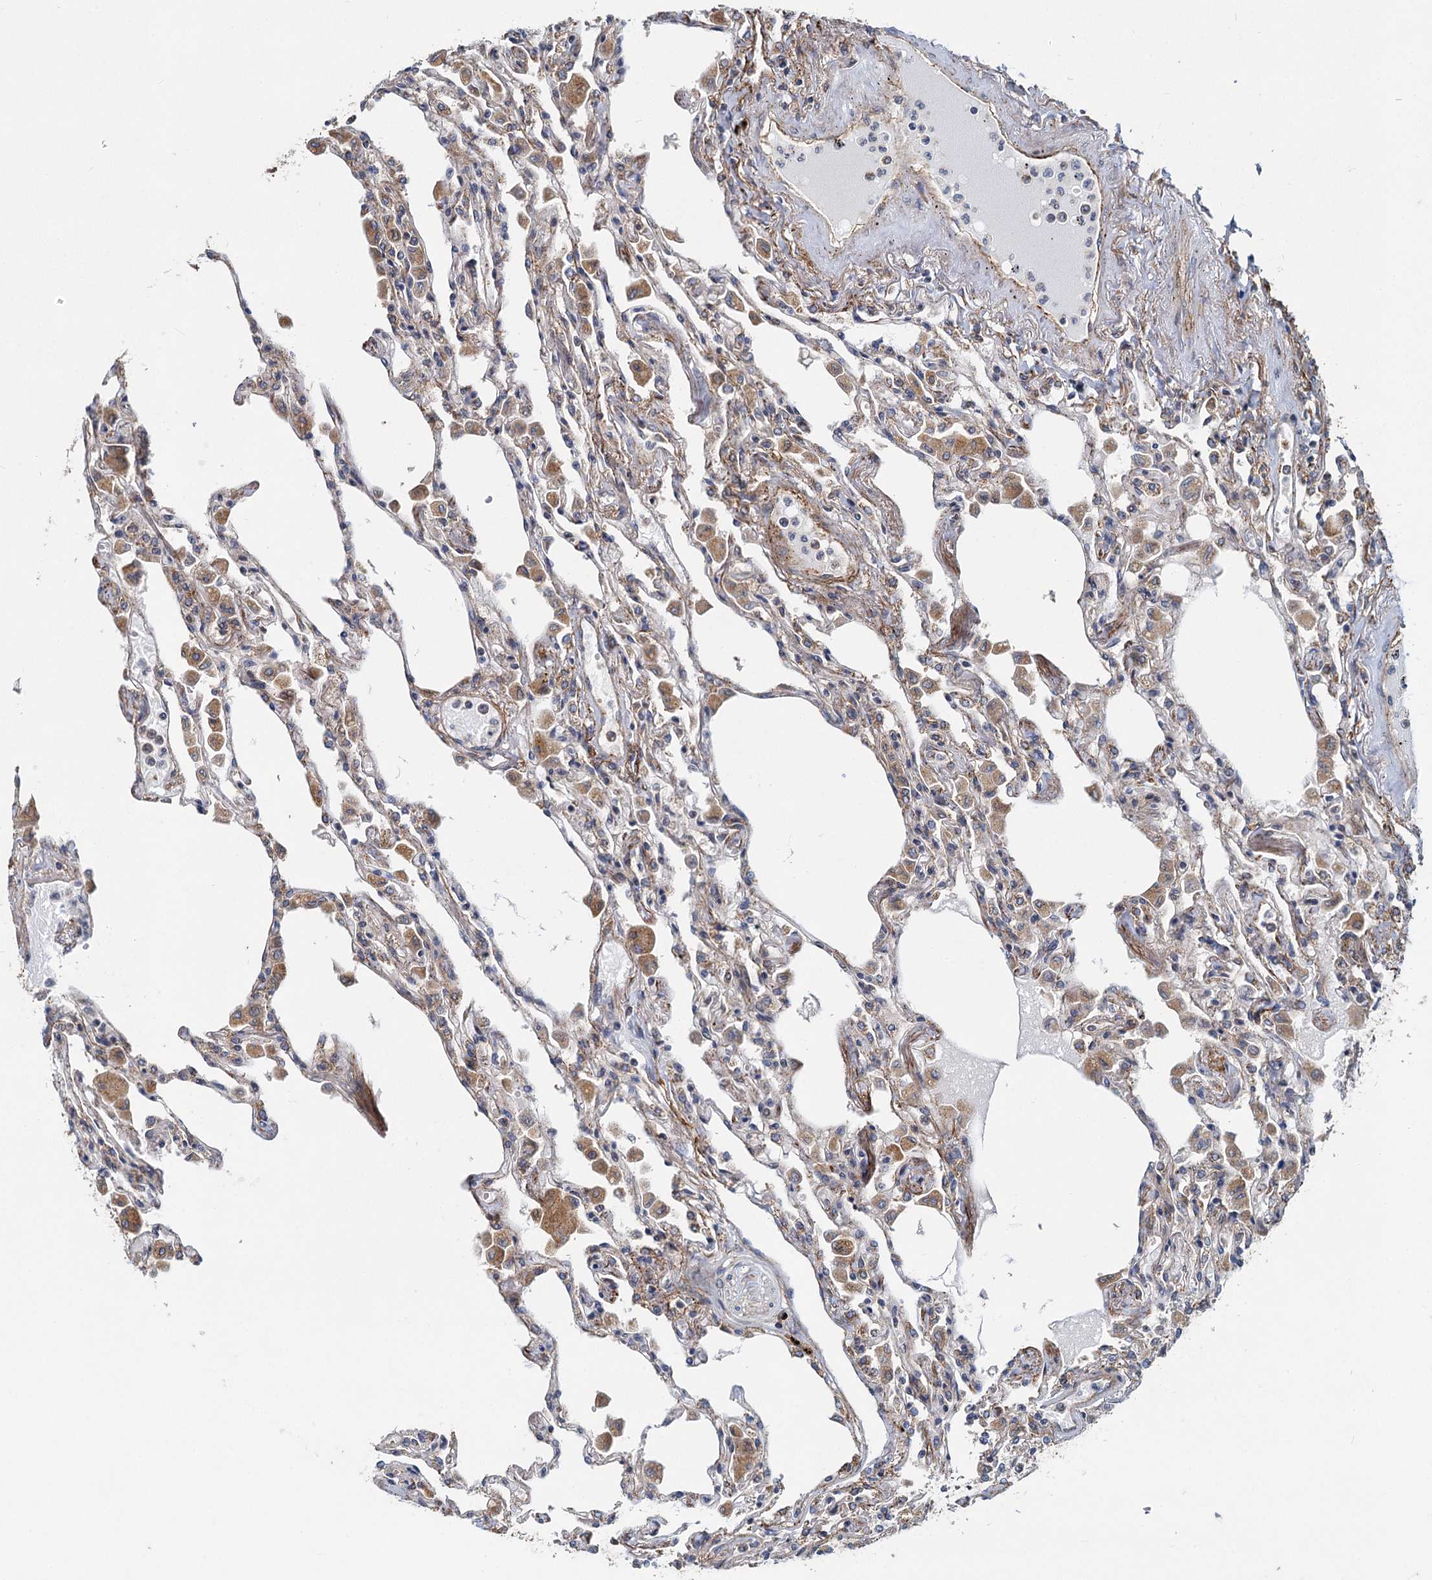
{"staining": {"intensity": "weak", "quantity": "25%-75%", "location": "cytoplasmic/membranous"}, "tissue": "lung", "cell_type": "Alveolar cells", "image_type": "normal", "snomed": [{"axis": "morphology", "description": "Normal tissue, NOS"}, {"axis": "topography", "description": "Bronchus"}, {"axis": "topography", "description": "Lung"}], "caption": "Immunohistochemical staining of benign lung exhibits 25%-75% levels of weak cytoplasmic/membranous protein positivity in approximately 25%-75% of alveolar cells. Nuclei are stained in blue.", "gene": "ADCY2", "patient": {"sex": "female", "age": 49}}